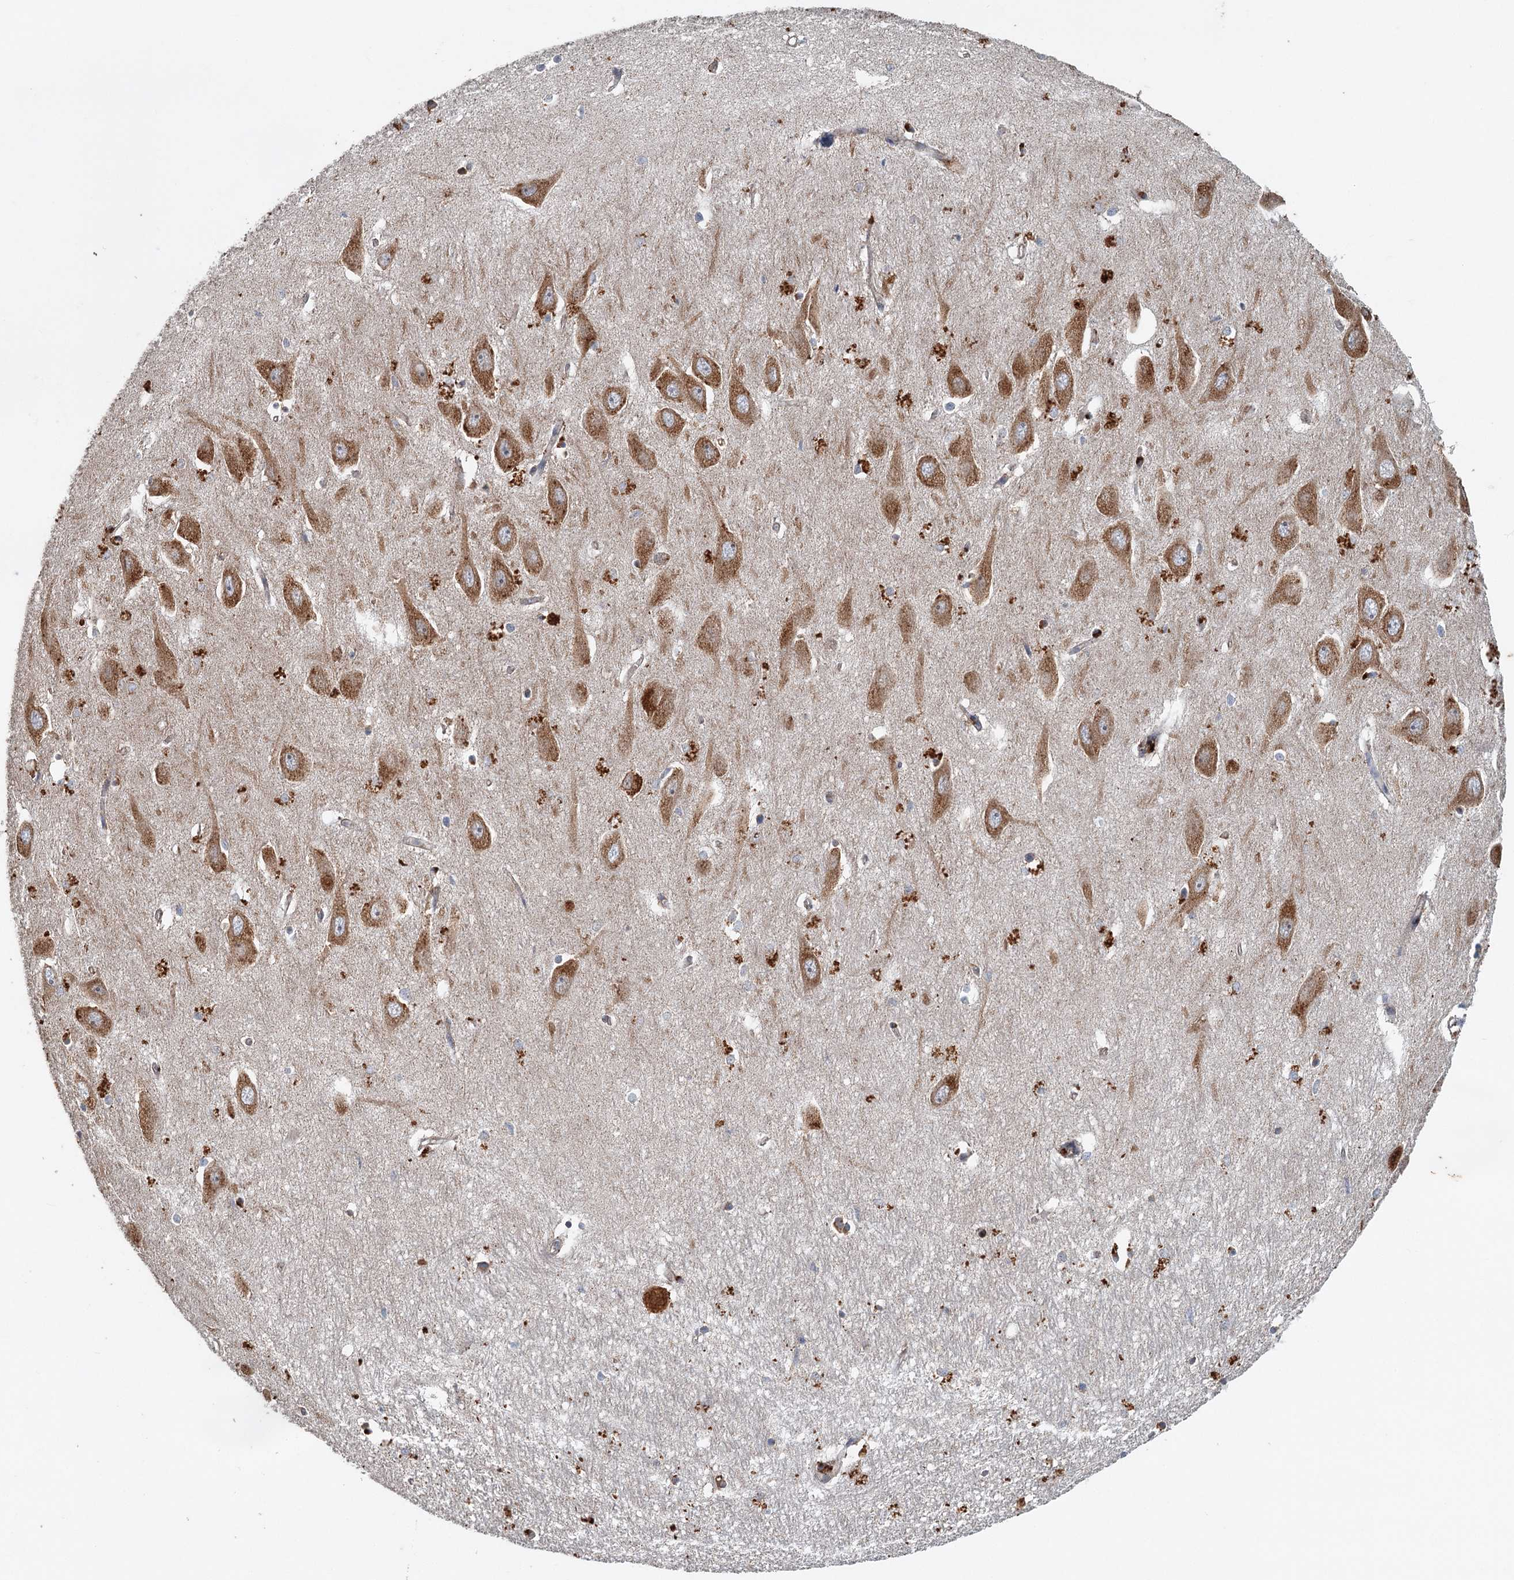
{"staining": {"intensity": "moderate", "quantity": "<25%", "location": "cytoplasmic/membranous"}, "tissue": "hippocampus", "cell_type": "Glial cells", "image_type": "normal", "snomed": [{"axis": "morphology", "description": "Normal tissue, NOS"}, {"axis": "topography", "description": "Hippocampus"}], "caption": "Immunohistochemistry (DAB (3,3'-diaminobenzidine)) staining of normal hippocampus reveals moderate cytoplasmic/membranous protein positivity in approximately <25% of glial cells.", "gene": "SRPX2", "patient": {"sex": "female", "age": 64}}